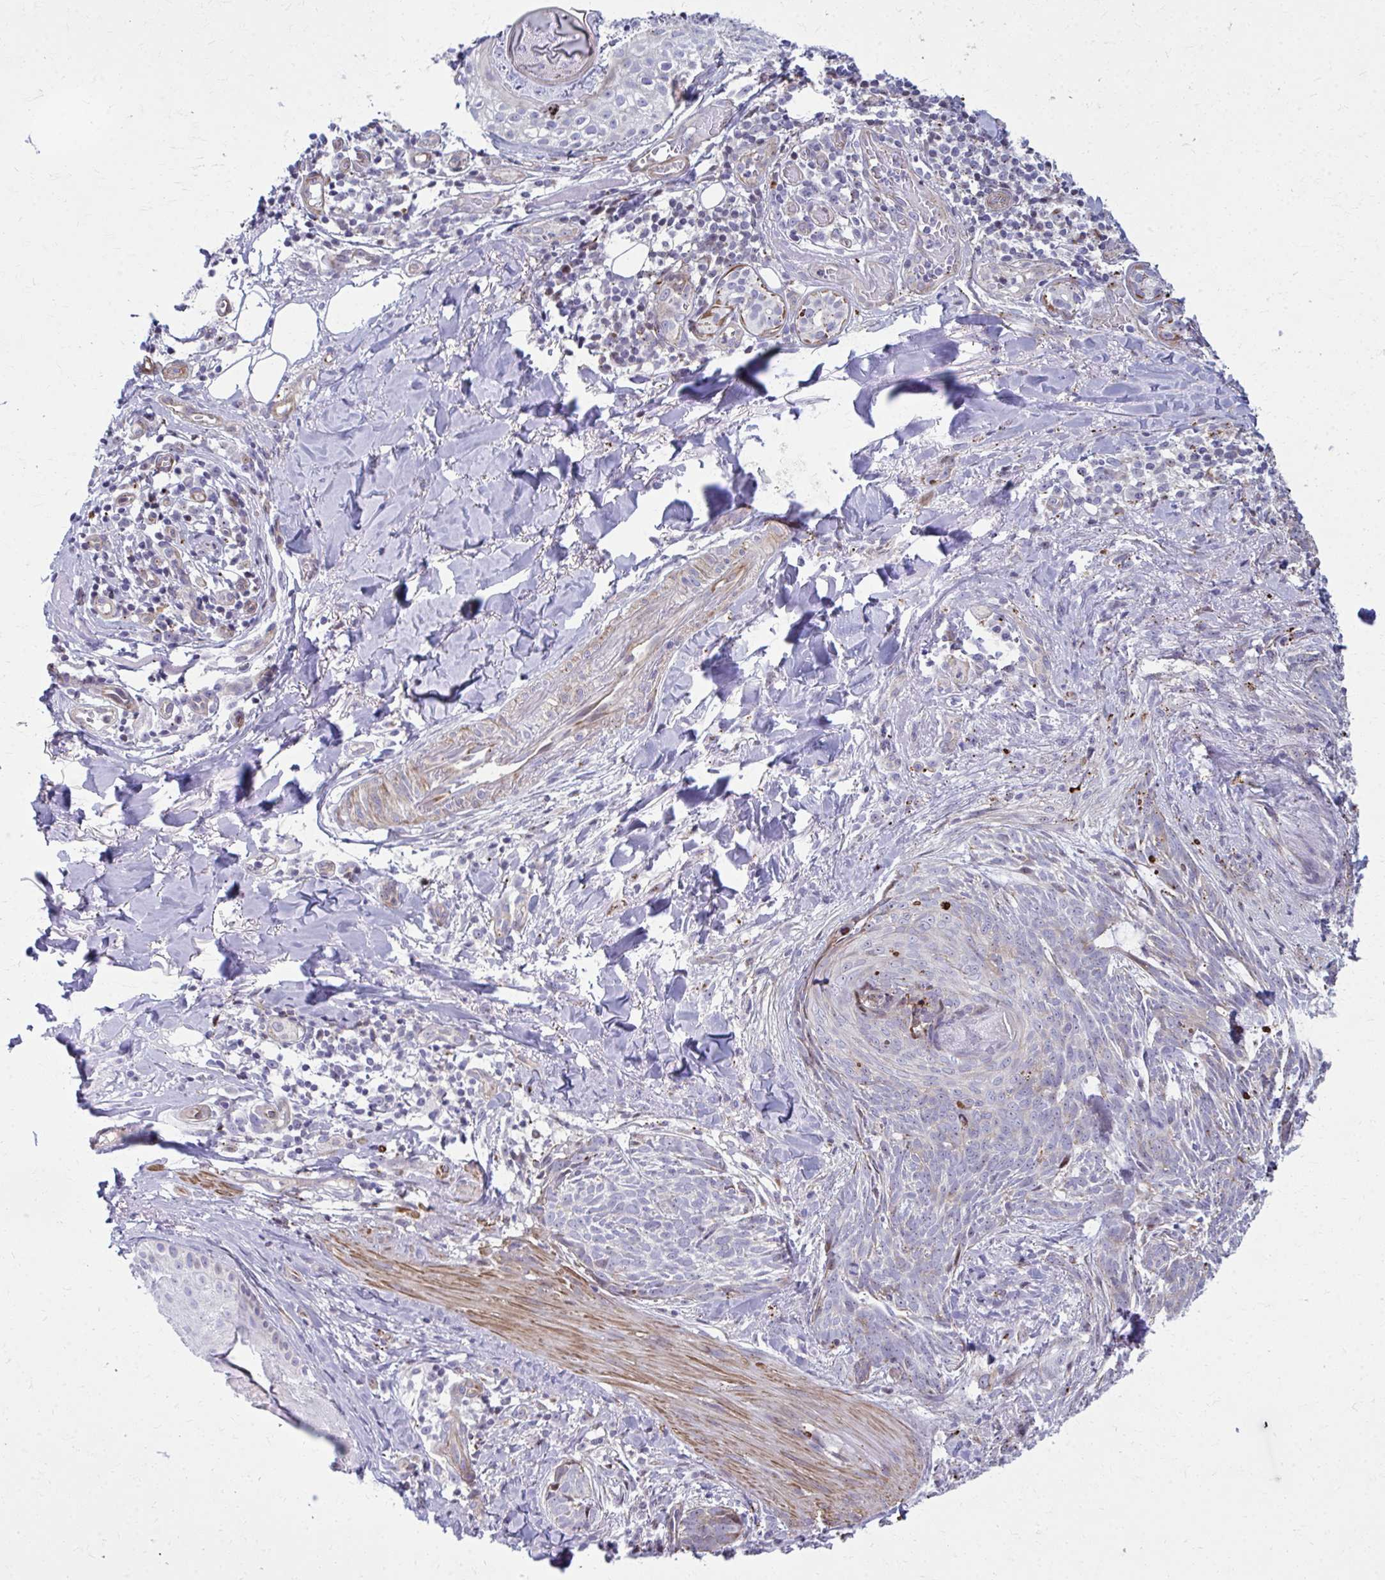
{"staining": {"intensity": "negative", "quantity": "none", "location": "none"}, "tissue": "skin cancer", "cell_type": "Tumor cells", "image_type": "cancer", "snomed": [{"axis": "morphology", "description": "Basal cell carcinoma"}, {"axis": "topography", "description": "Skin"}], "caption": "This is an immunohistochemistry image of skin cancer (basal cell carcinoma). There is no staining in tumor cells.", "gene": "LRRC4B", "patient": {"sex": "female", "age": 93}}